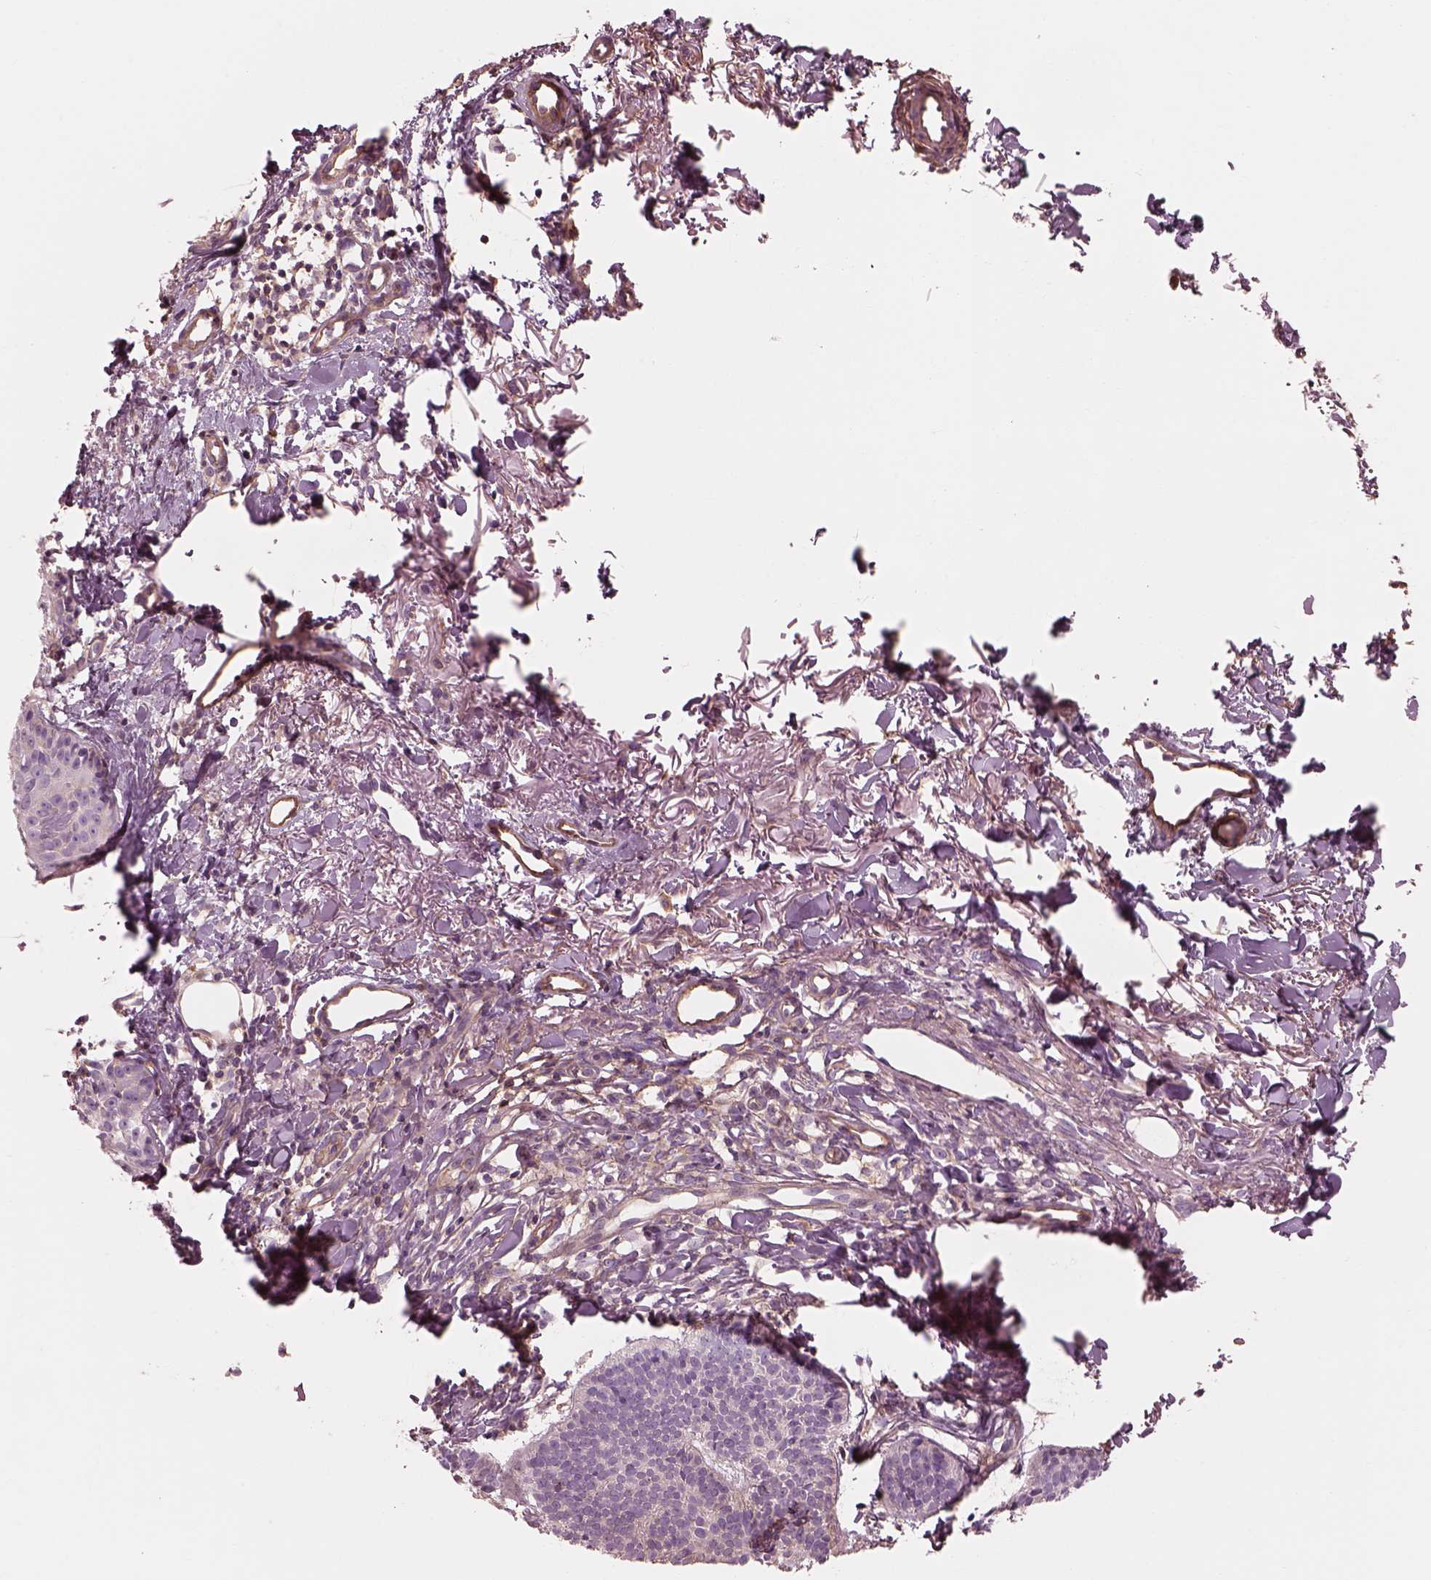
{"staining": {"intensity": "negative", "quantity": "none", "location": "none"}, "tissue": "skin cancer", "cell_type": "Tumor cells", "image_type": "cancer", "snomed": [{"axis": "morphology", "description": "Basal cell carcinoma"}, {"axis": "topography", "description": "Skin"}], "caption": "Skin cancer was stained to show a protein in brown. There is no significant staining in tumor cells.", "gene": "ELAPOR1", "patient": {"sex": "male", "age": 72}}